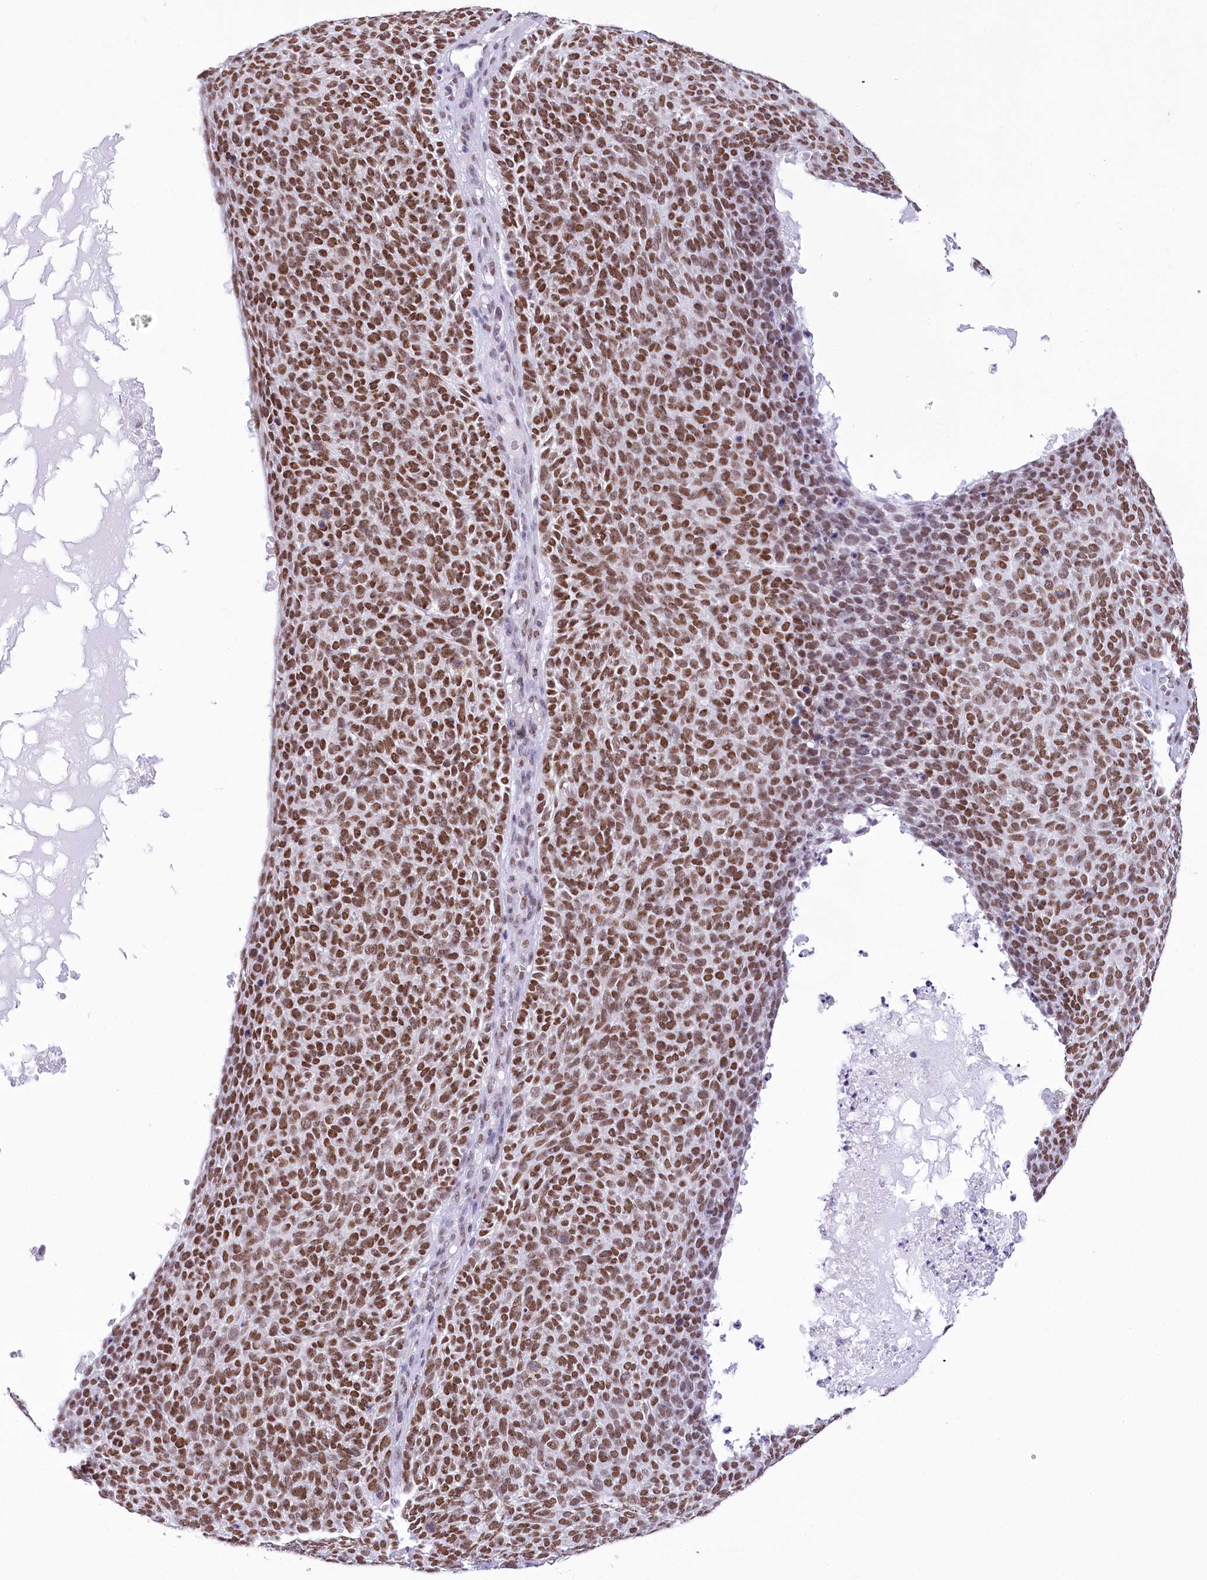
{"staining": {"intensity": "moderate", "quantity": ">75%", "location": "nuclear"}, "tissue": "skin cancer", "cell_type": "Tumor cells", "image_type": "cancer", "snomed": [{"axis": "morphology", "description": "Squamous cell carcinoma, NOS"}, {"axis": "topography", "description": "Skin"}], "caption": "About >75% of tumor cells in skin squamous cell carcinoma reveal moderate nuclear protein positivity as visualized by brown immunohistochemical staining.", "gene": "HNRNPA0", "patient": {"sex": "female", "age": 90}}